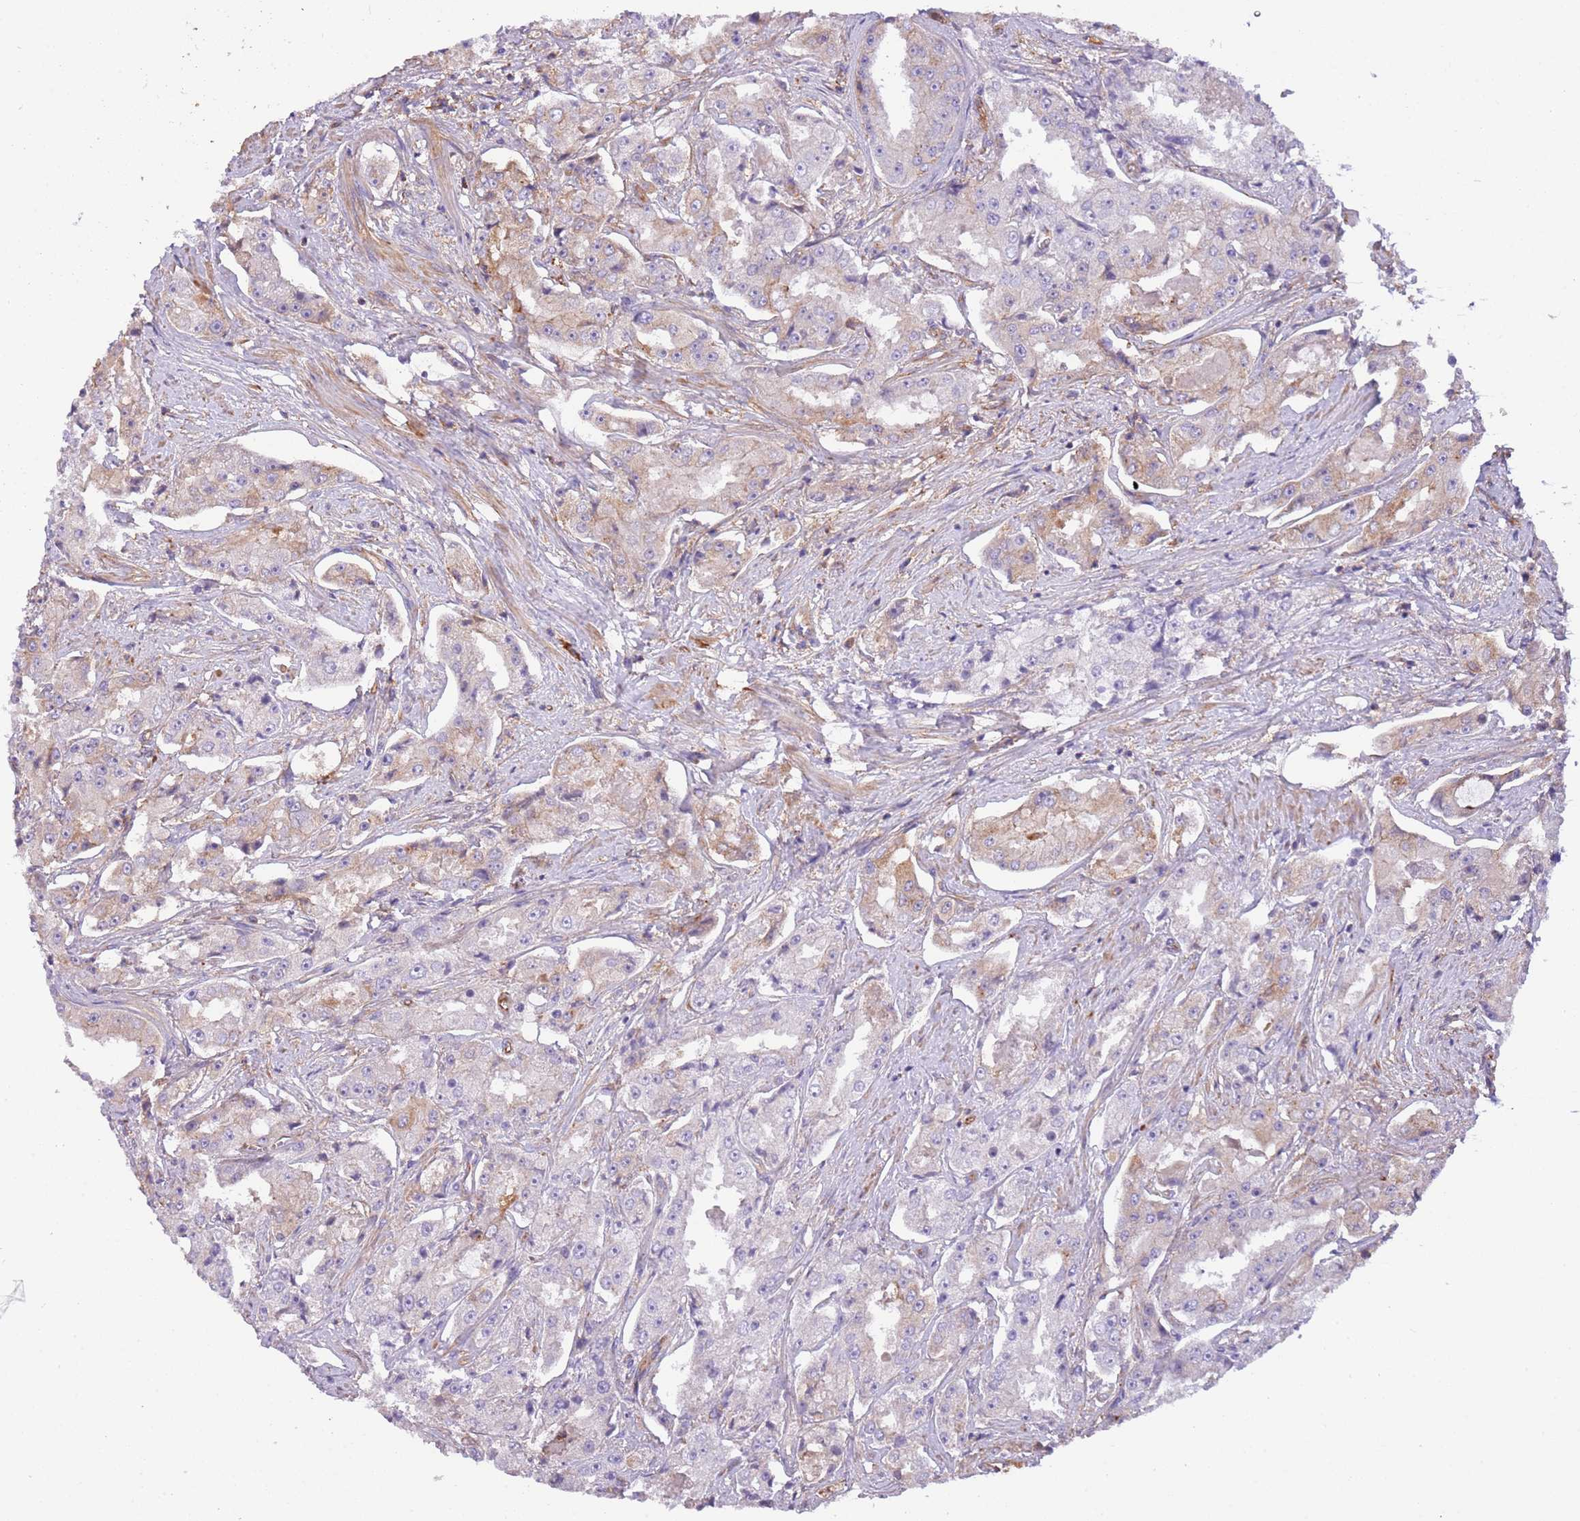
{"staining": {"intensity": "moderate", "quantity": "<25%", "location": "cytoplasmic/membranous"}, "tissue": "prostate cancer", "cell_type": "Tumor cells", "image_type": "cancer", "snomed": [{"axis": "morphology", "description": "Adenocarcinoma, High grade"}, {"axis": "topography", "description": "Prostate"}], "caption": "A brown stain labels moderate cytoplasmic/membranous expression of a protein in human prostate cancer tumor cells. The staining was performed using DAB, with brown indicating positive protein expression. Nuclei are stained blue with hematoxylin.", "gene": "NAALADL1", "patient": {"sex": "male", "age": 73}}